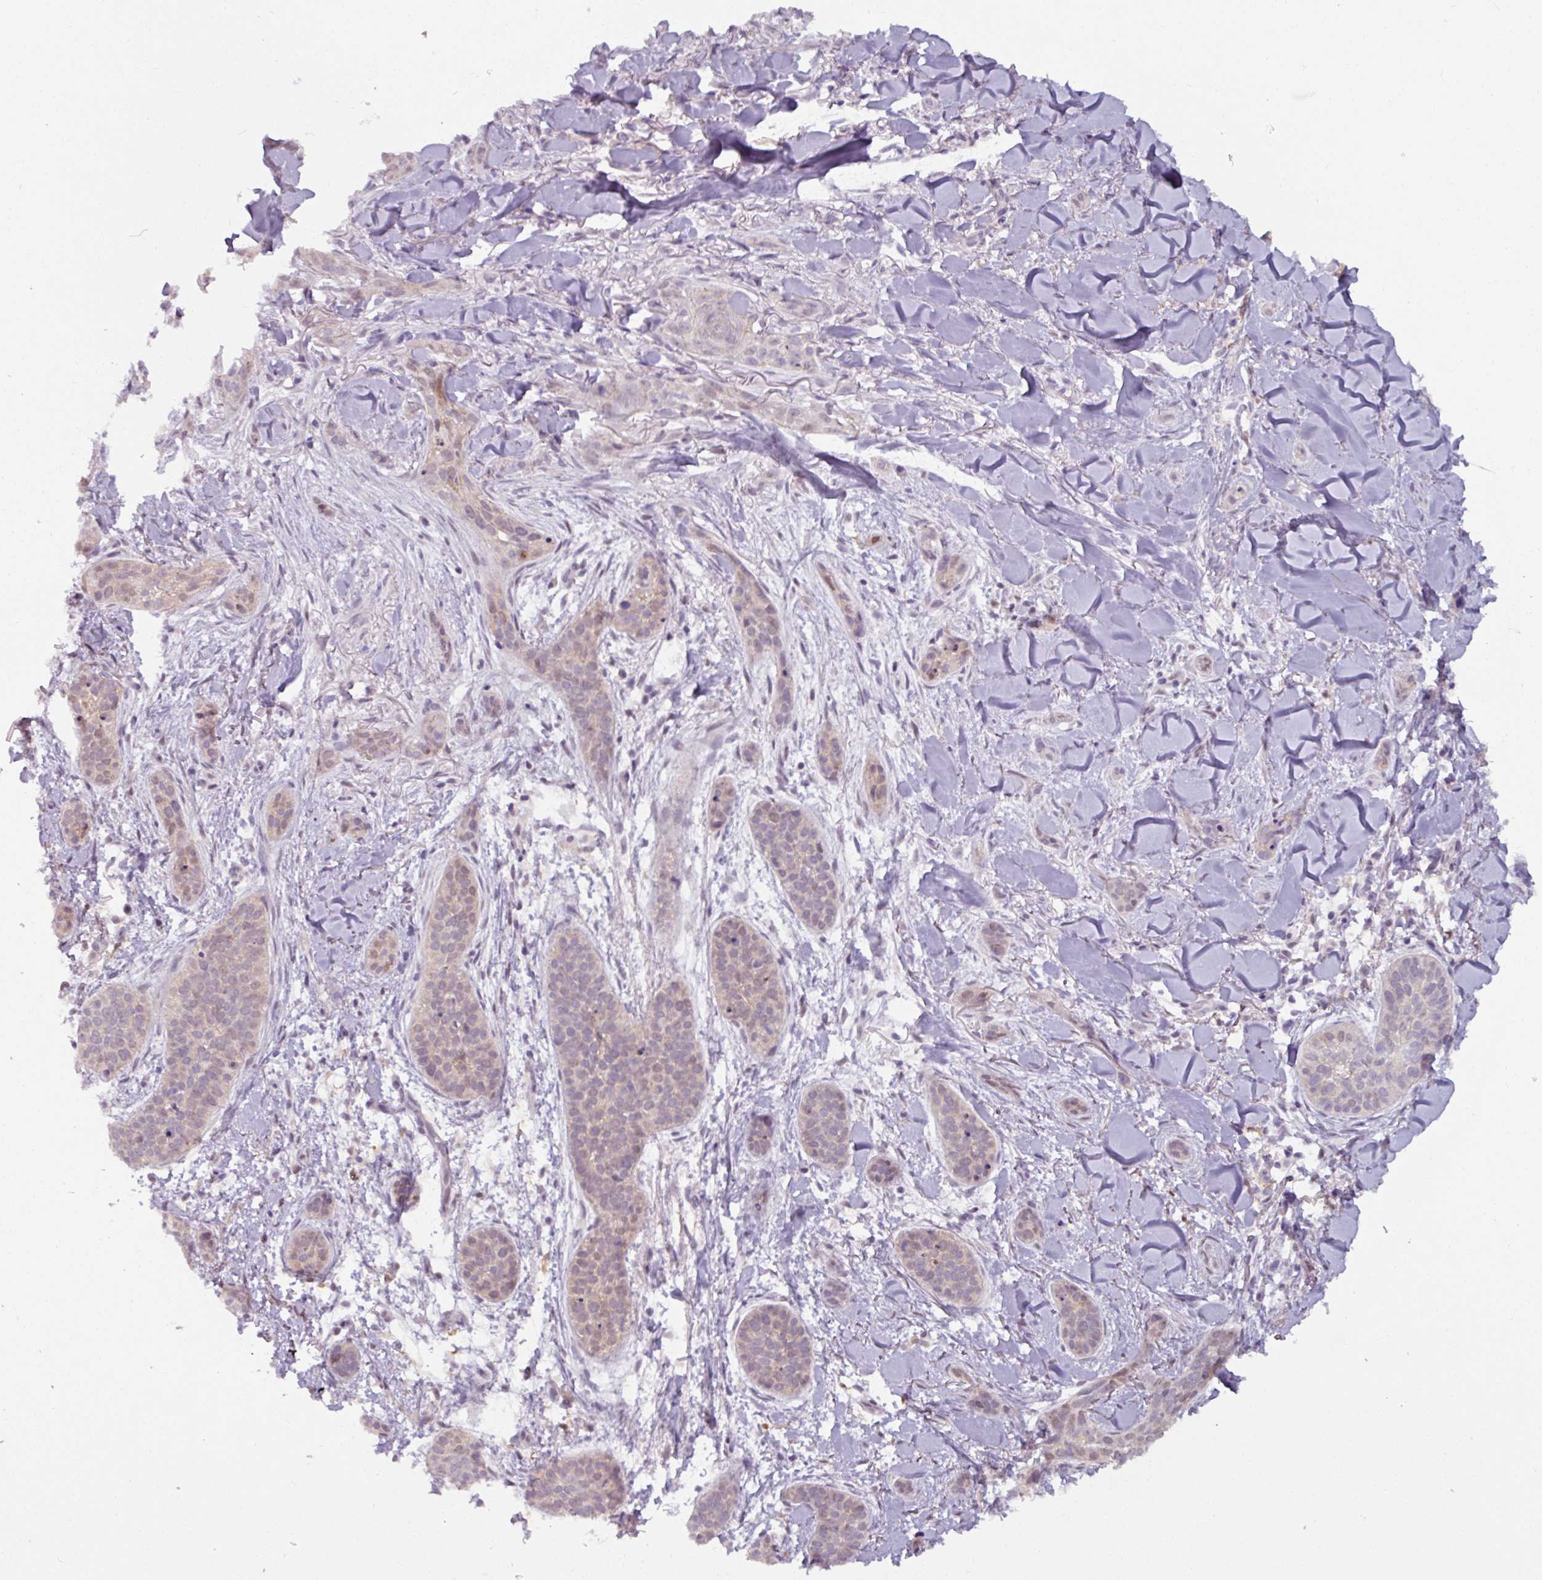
{"staining": {"intensity": "weak", "quantity": "<25%", "location": "nuclear"}, "tissue": "skin cancer", "cell_type": "Tumor cells", "image_type": "cancer", "snomed": [{"axis": "morphology", "description": "Basal cell carcinoma"}, {"axis": "topography", "description": "Skin"}], "caption": "The immunohistochemistry photomicrograph has no significant expression in tumor cells of skin cancer (basal cell carcinoma) tissue.", "gene": "PNMA6A", "patient": {"sex": "male", "age": 52}}